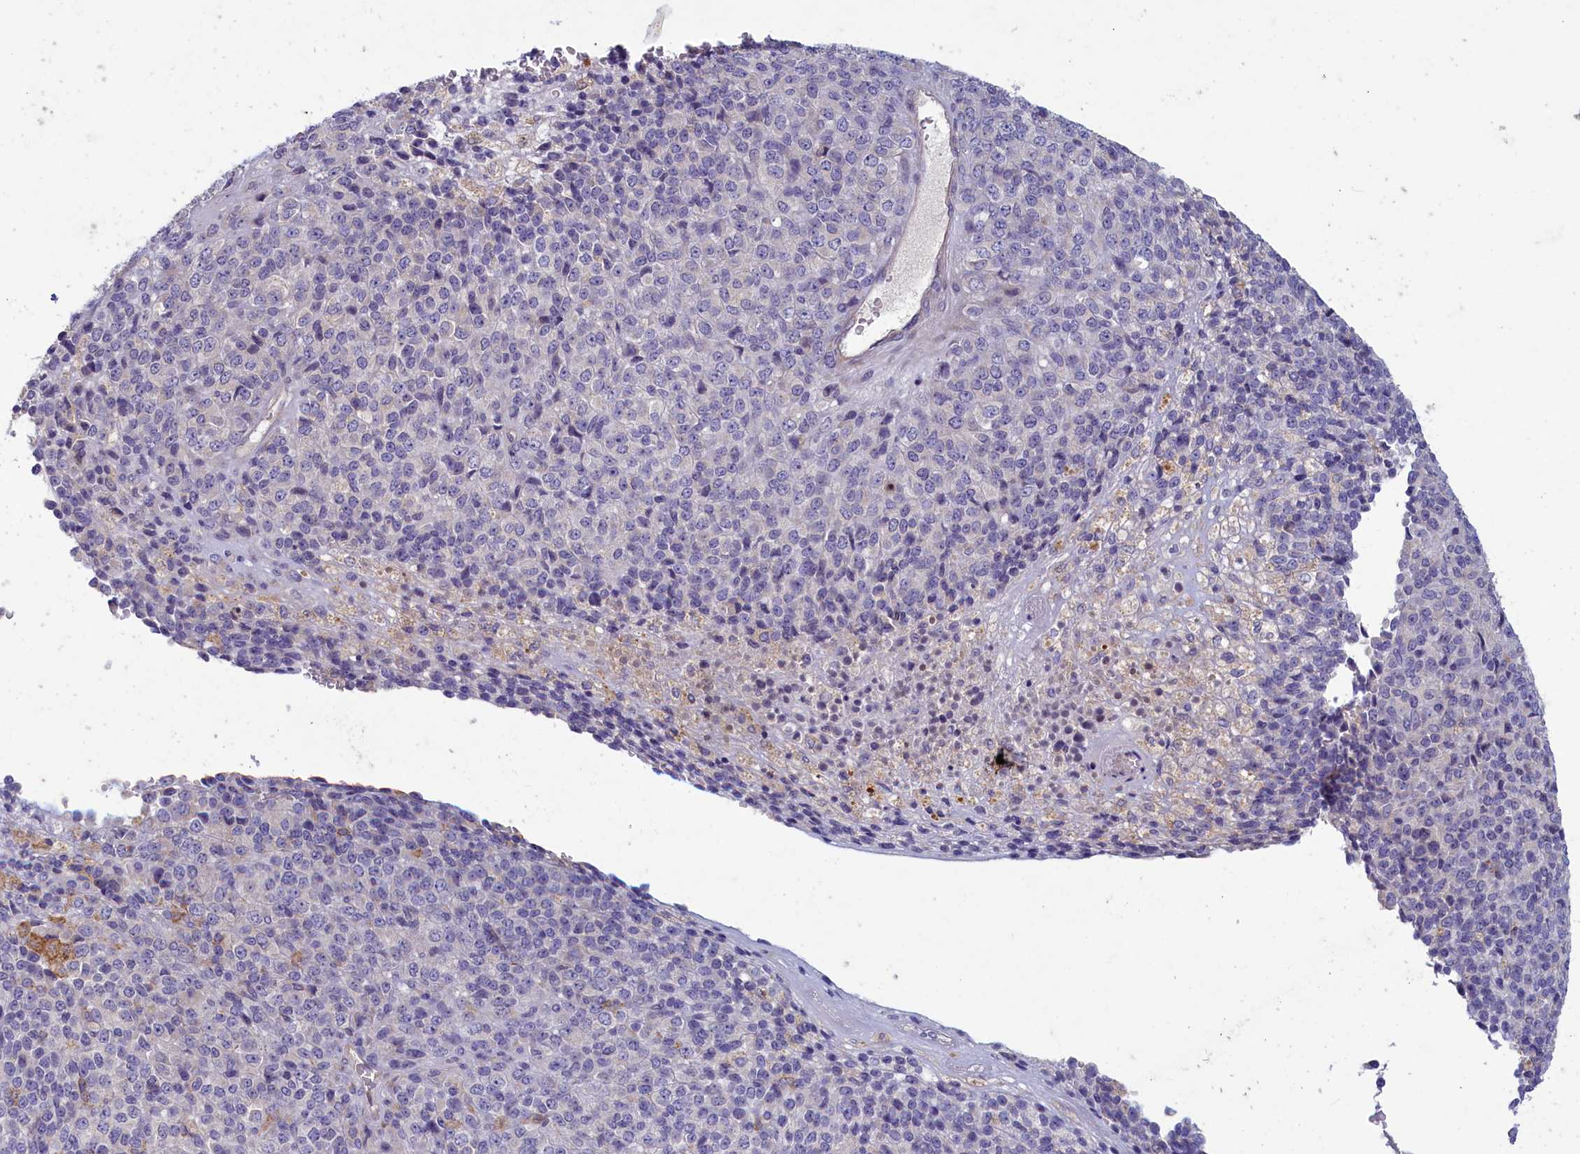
{"staining": {"intensity": "negative", "quantity": "none", "location": "none"}, "tissue": "melanoma", "cell_type": "Tumor cells", "image_type": "cancer", "snomed": [{"axis": "morphology", "description": "Malignant melanoma, Metastatic site"}, {"axis": "topography", "description": "Brain"}], "caption": "This is an immunohistochemistry (IHC) image of malignant melanoma (metastatic site). There is no positivity in tumor cells.", "gene": "PLEKHG6", "patient": {"sex": "female", "age": 56}}